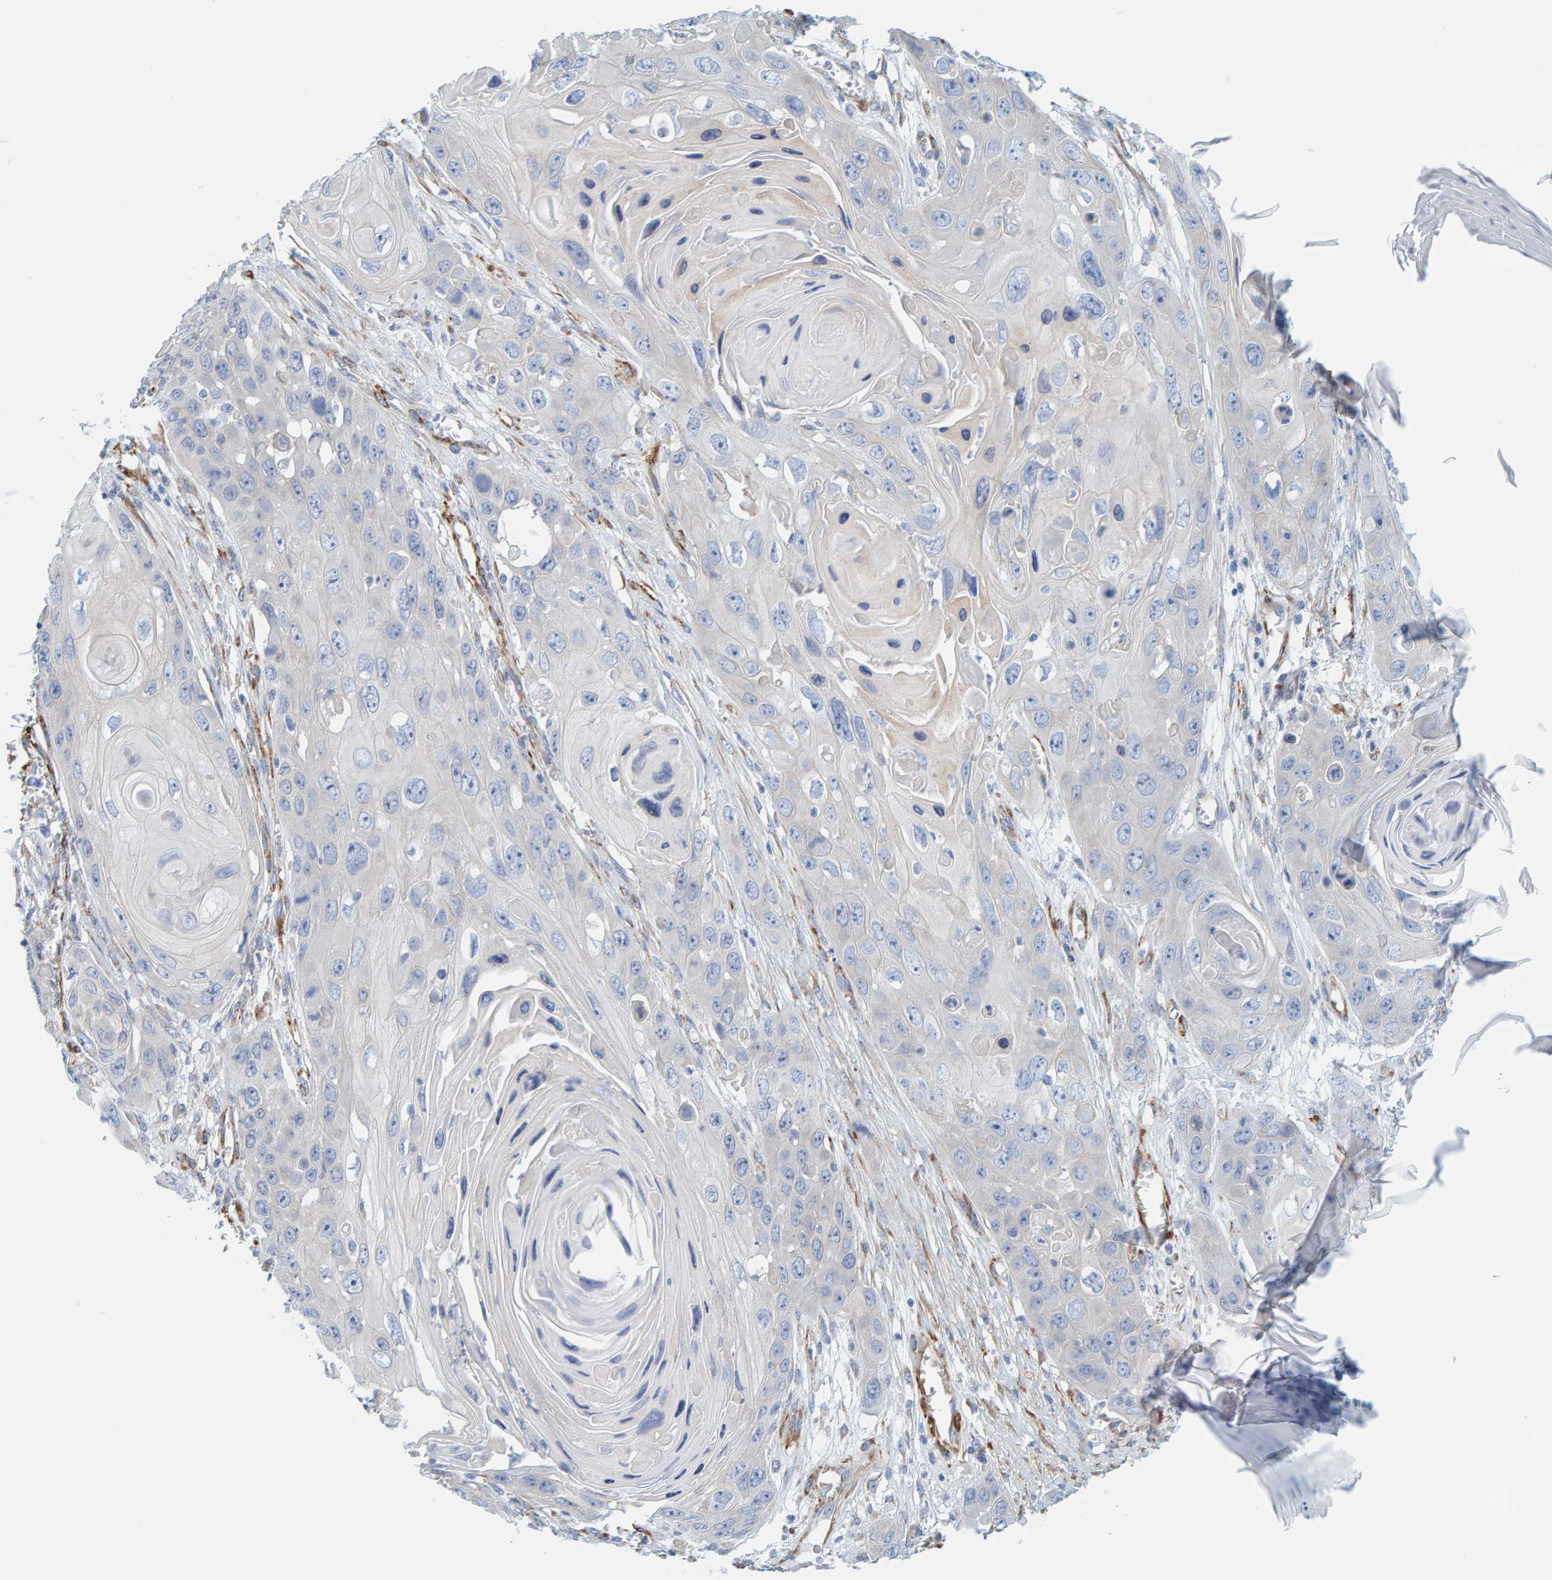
{"staining": {"intensity": "negative", "quantity": "none", "location": "none"}, "tissue": "skin cancer", "cell_type": "Tumor cells", "image_type": "cancer", "snomed": [{"axis": "morphology", "description": "Squamous cell carcinoma, NOS"}, {"axis": "topography", "description": "Skin"}], "caption": "DAB (3,3'-diaminobenzidine) immunohistochemical staining of squamous cell carcinoma (skin) demonstrates no significant expression in tumor cells. Brightfield microscopy of IHC stained with DAB (brown) and hematoxylin (blue), captured at high magnification.", "gene": "MAP1B", "patient": {"sex": "male", "age": 55}}